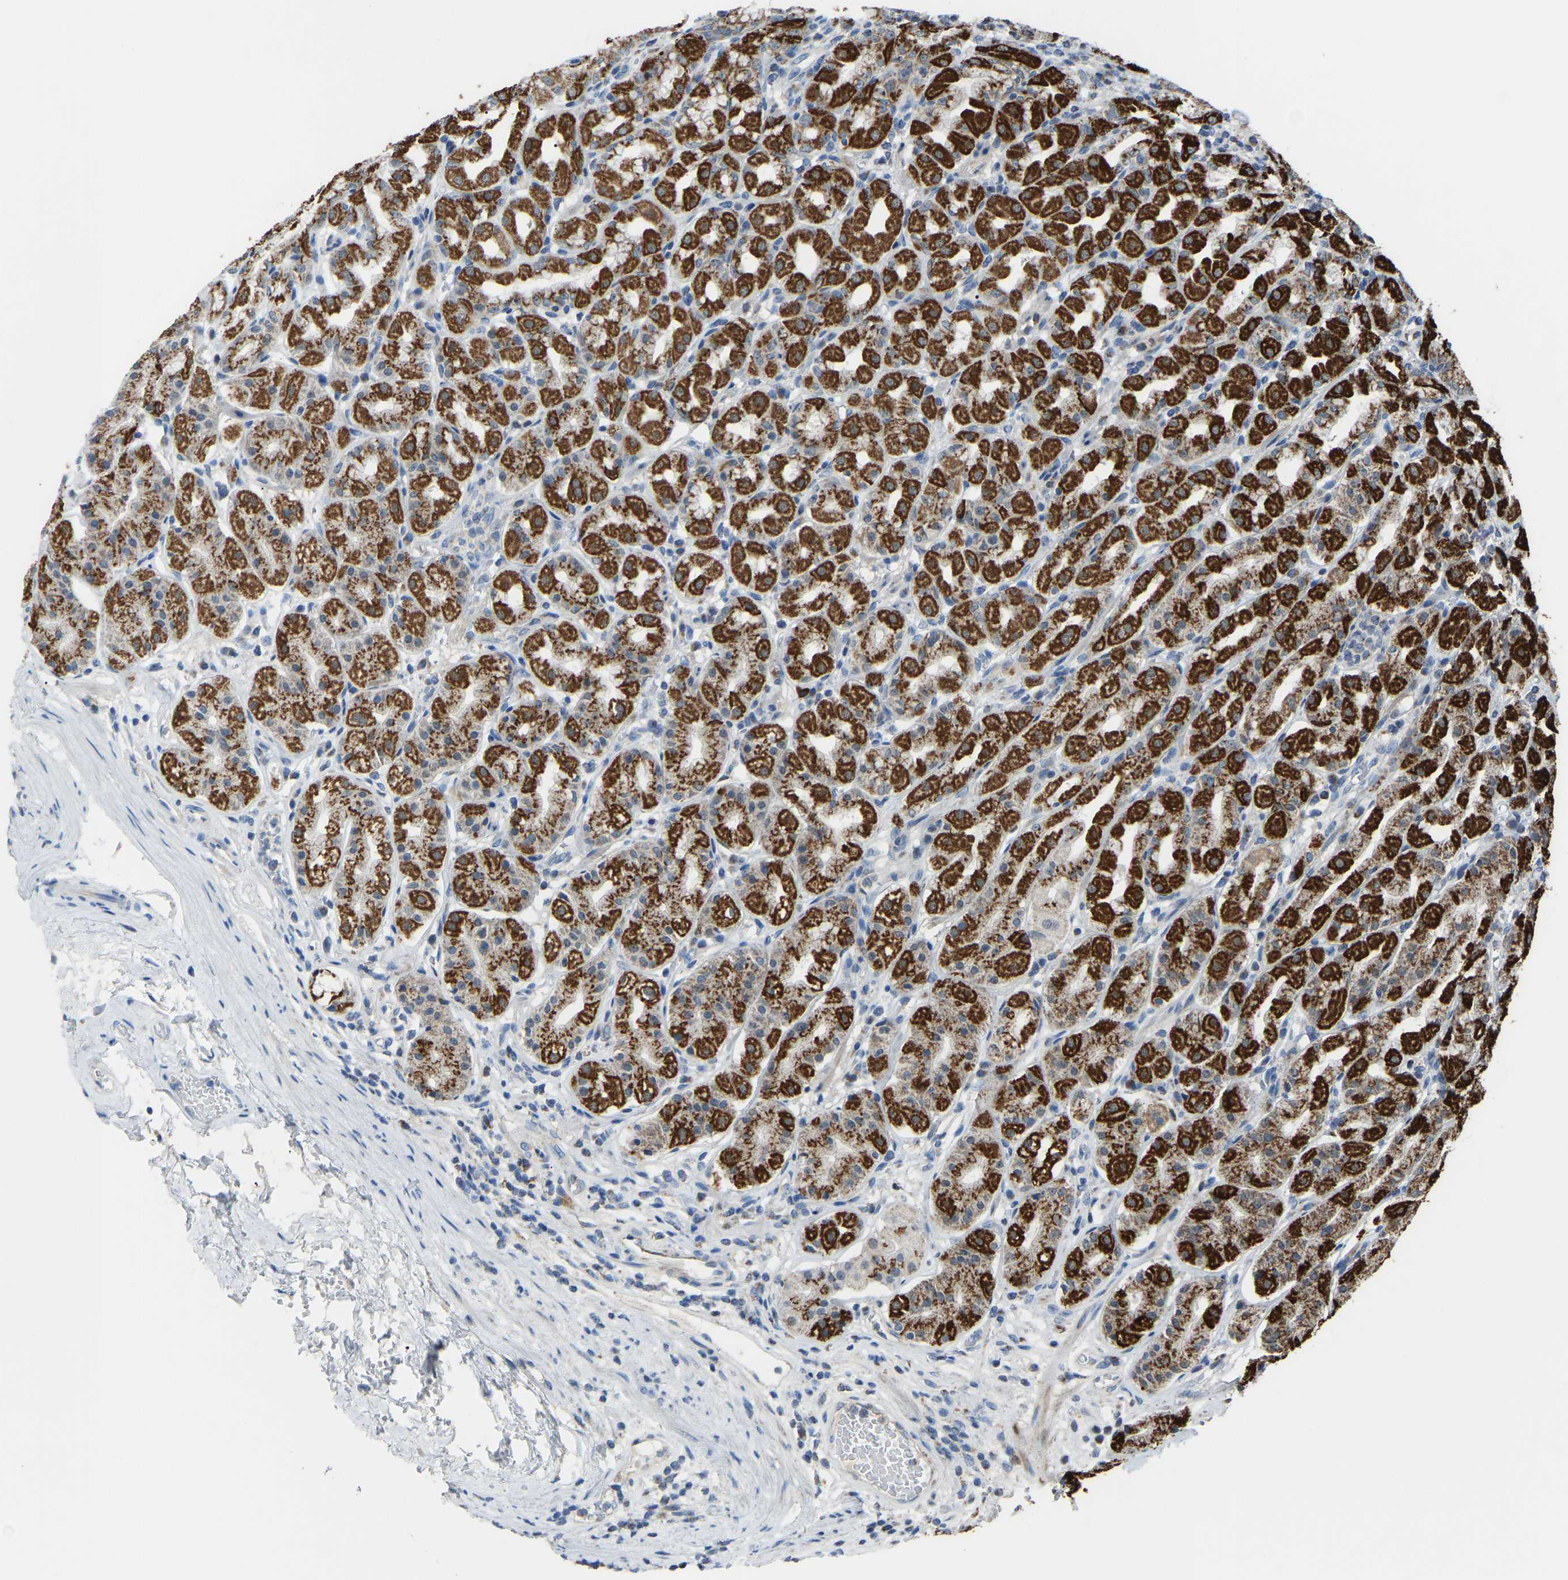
{"staining": {"intensity": "strong", "quantity": ">75%", "location": "cytoplasmic/membranous"}, "tissue": "stomach", "cell_type": "Glandular cells", "image_type": "normal", "snomed": [{"axis": "morphology", "description": "Normal tissue, NOS"}, {"axis": "topography", "description": "Stomach"}, {"axis": "topography", "description": "Stomach, lower"}], "caption": "This is an image of IHC staining of normal stomach, which shows strong expression in the cytoplasmic/membranous of glandular cells.", "gene": "CANT1", "patient": {"sex": "female", "age": 56}}